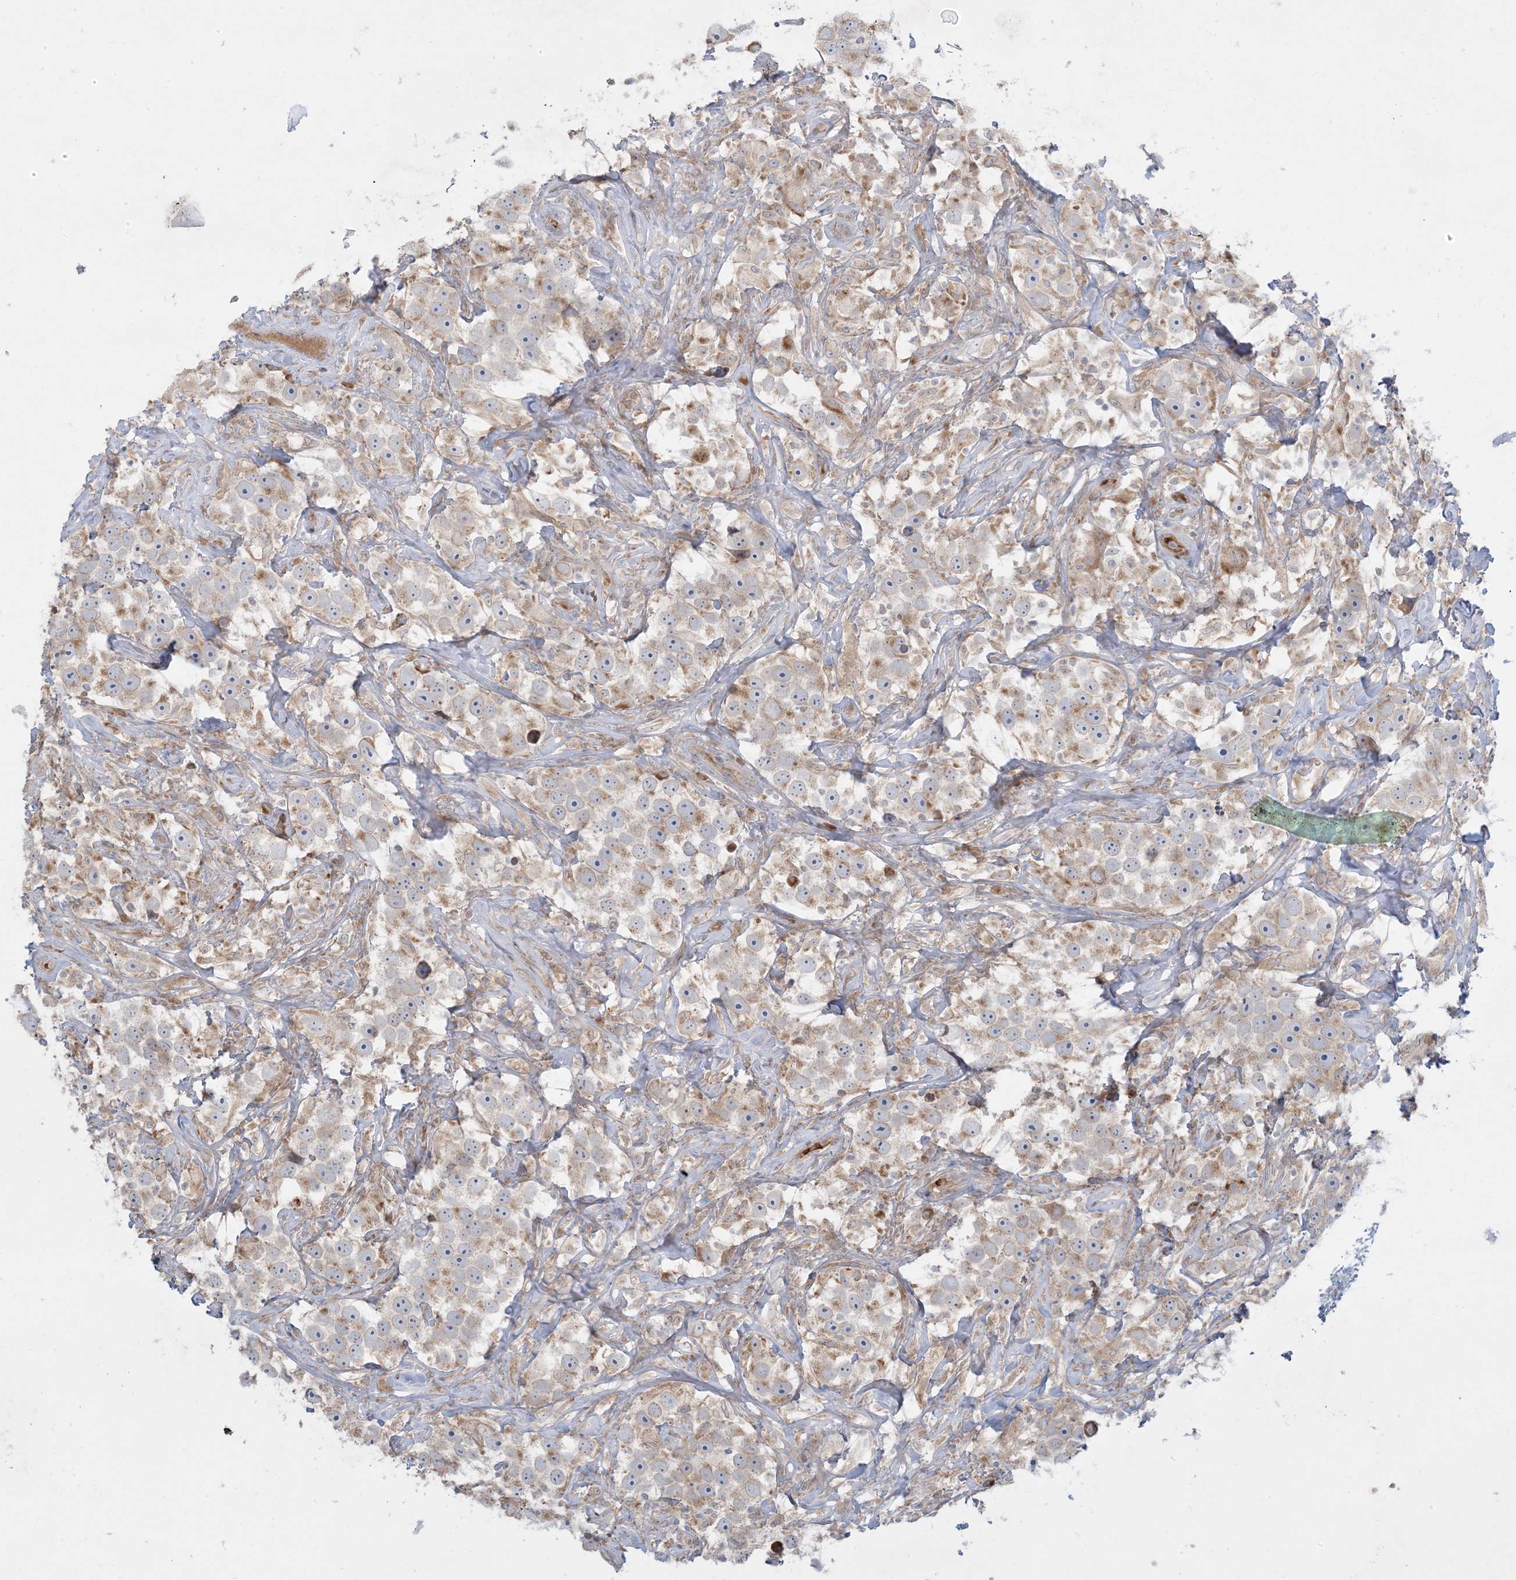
{"staining": {"intensity": "moderate", "quantity": "25%-75%", "location": "cytoplasmic/membranous"}, "tissue": "testis cancer", "cell_type": "Tumor cells", "image_type": "cancer", "snomed": [{"axis": "morphology", "description": "Seminoma, NOS"}, {"axis": "topography", "description": "Testis"}], "caption": "An image of testis cancer stained for a protein displays moderate cytoplasmic/membranous brown staining in tumor cells.", "gene": "MMGT1", "patient": {"sex": "male", "age": 49}}